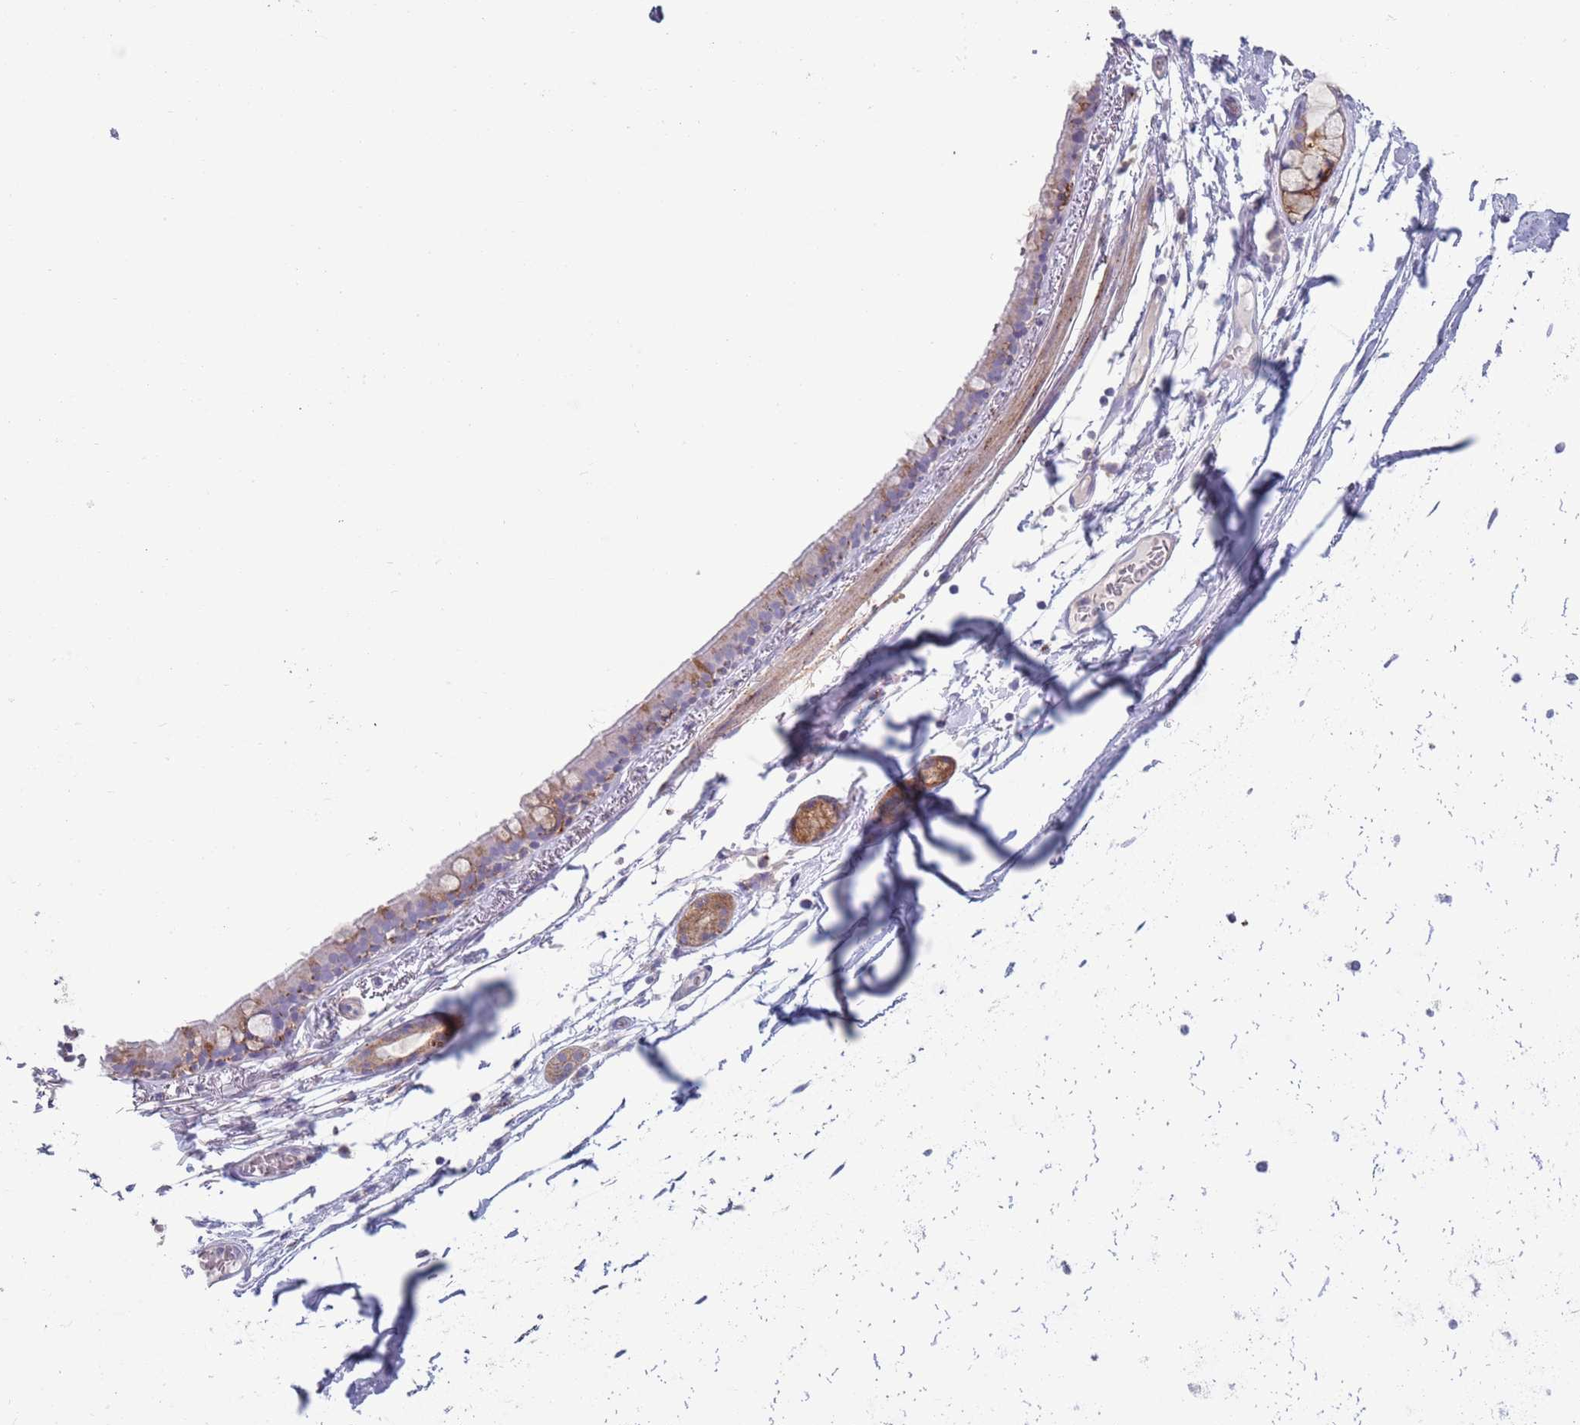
{"staining": {"intensity": "moderate", "quantity": "<25%", "location": "cytoplasmic/membranous"}, "tissue": "bronchus", "cell_type": "Respiratory epithelial cells", "image_type": "normal", "snomed": [{"axis": "morphology", "description": "Normal tissue, NOS"}, {"axis": "topography", "description": "Cartilage tissue"}], "caption": "Bronchus stained with a brown dye shows moderate cytoplasmic/membranous positive expression in about <25% of respiratory epithelial cells.", "gene": "ACSBG1", "patient": {"sex": "male", "age": 63}}